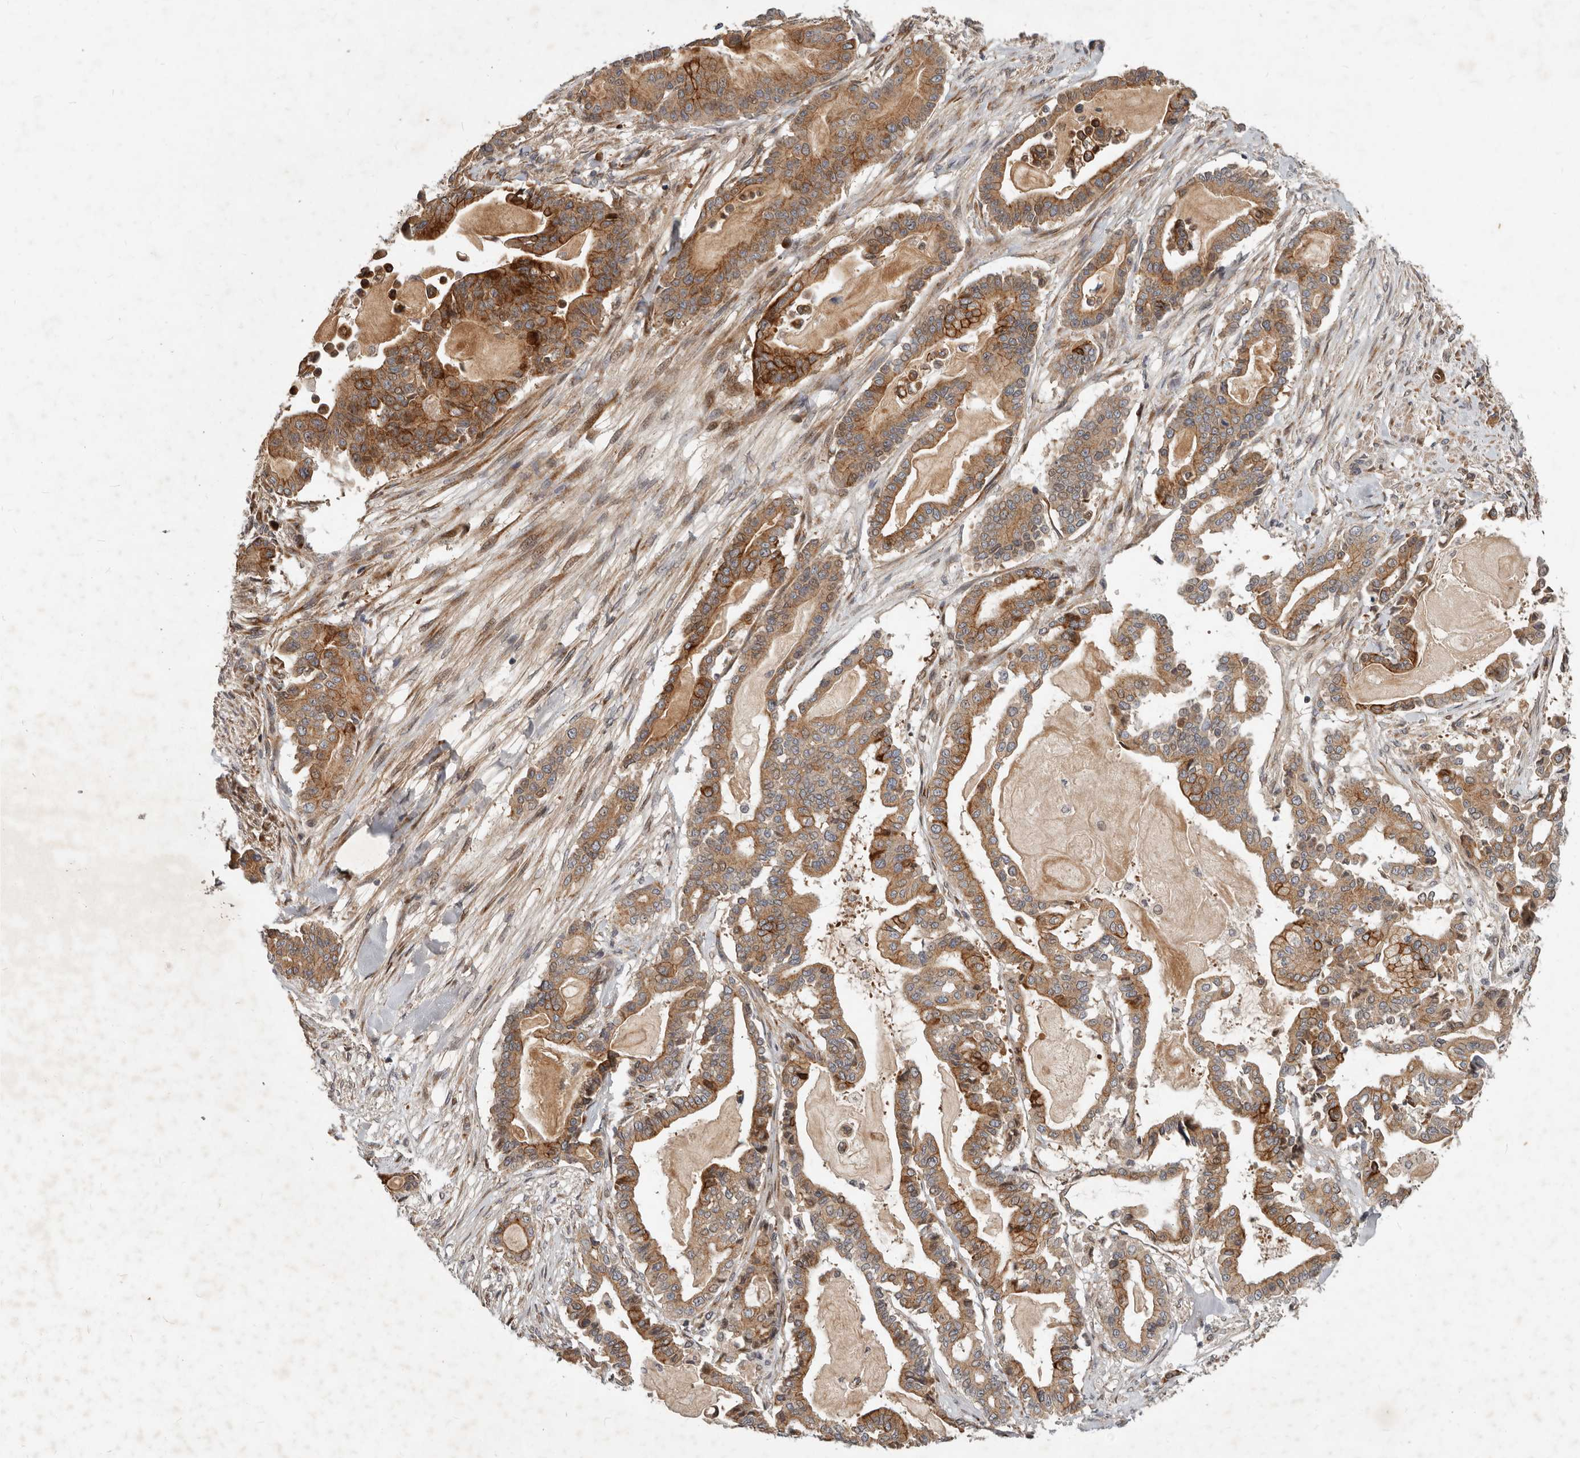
{"staining": {"intensity": "strong", "quantity": ">75%", "location": "cytoplasmic/membranous"}, "tissue": "pancreatic cancer", "cell_type": "Tumor cells", "image_type": "cancer", "snomed": [{"axis": "morphology", "description": "Adenocarcinoma, NOS"}, {"axis": "topography", "description": "Pancreas"}], "caption": "Strong cytoplasmic/membranous staining is present in approximately >75% of tumor cells in adenocarcinoma (pancreatic).", "gene": "NPY4R", "patient": {"sex": "male", "age": 63}}